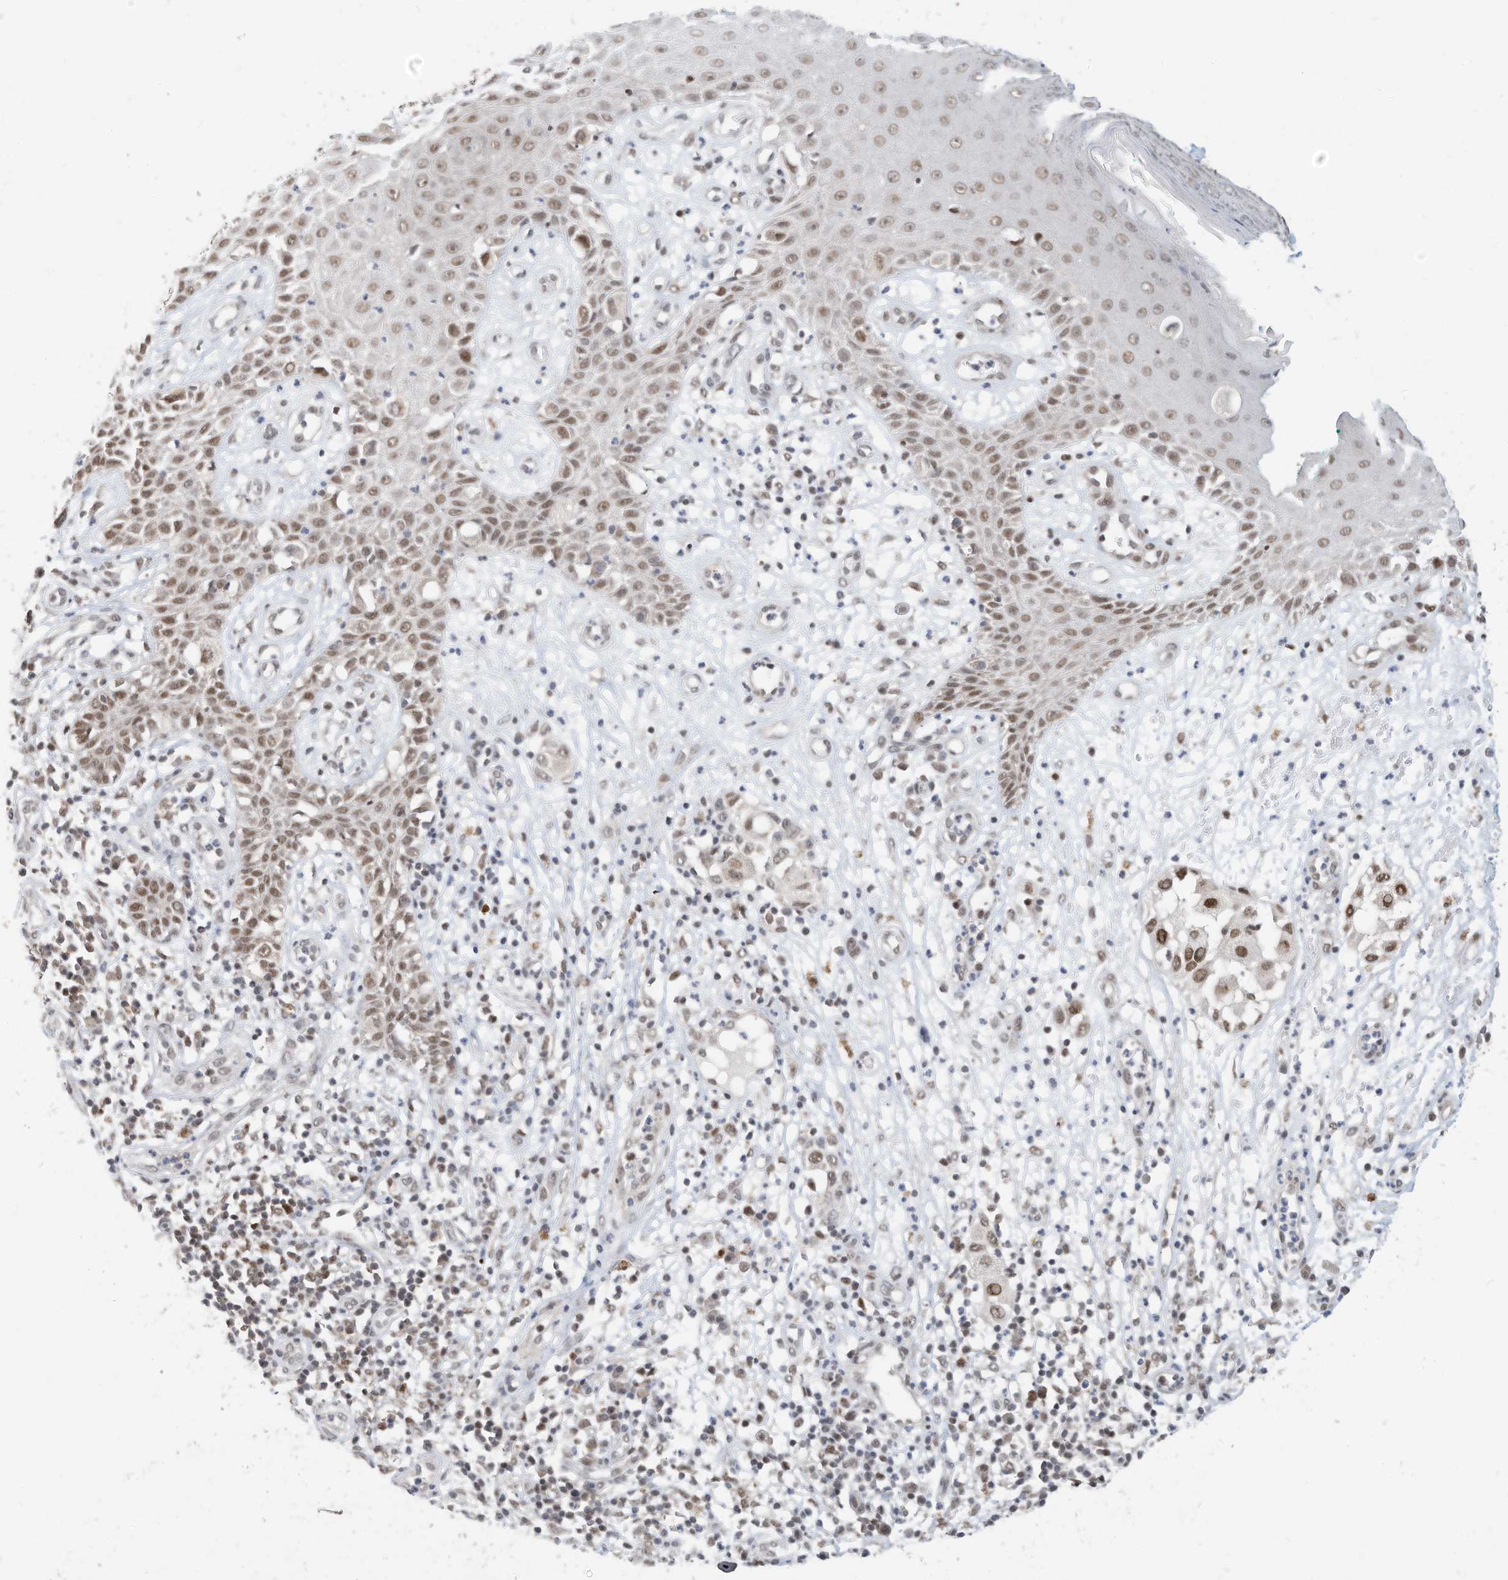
{"staining": {"intensity": "moderate", "quantity": "25%-75%", "location": "nuclear"}, "tissue": "melanoma", "cell_type": "Tumor cells", "image_type": "cancer", "snomed": [{"axis": "morphology", "description": "Malignant melanoma, NOS"}, {"axis": "topography", "description": "Skin"}], "caption": "Brown immunohistochemical staining in human malignant melanoma exhibits moderate nuclear expression in about 25%-75% of tumor cells.", "gene": "OGT", "patient": {"sex": "female", "age": 81}}